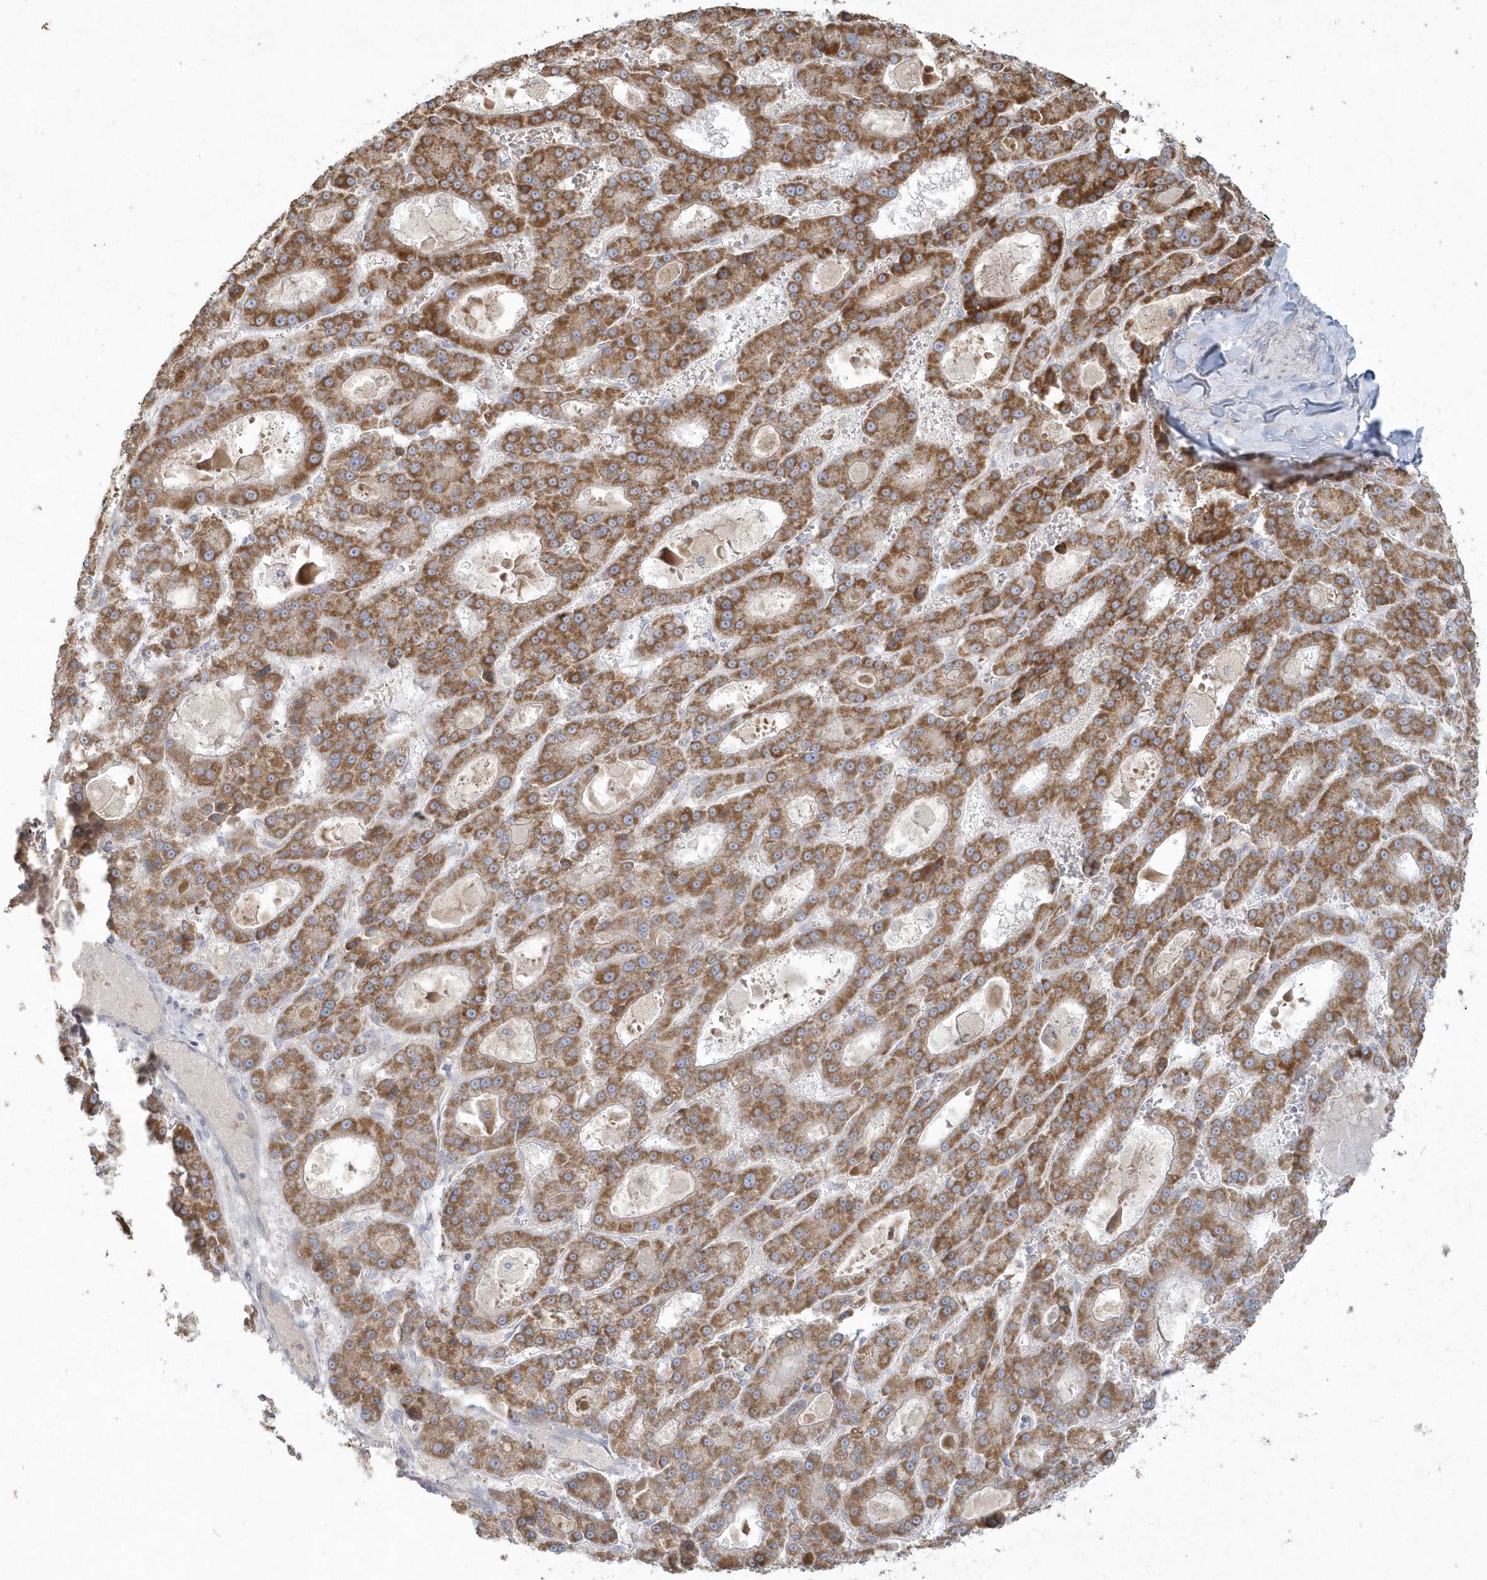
{"staining": {"intensity": "moderate", "quantity": ">75%", "location": "cytoplasmic/membranous"}, "tissue": "liver cancer", "cell_type": "Tumor cells", "image_type": "cancer", "snomed": [{"axis": "morphology", "description": "Carcinoma, Hepatocellular, NOS"}, {"axis": "topography", "description": "Liver"}], "caption": "Approximately >75% of tumor cells in hepatocellular carcinoma (liver) demonstrate moderate cytoplasmic/membranous protein staining as visualized by brown immunohistochemical staining.", "gene": "BLTP3A", "patient": {"sex": "male", "age": 70}}